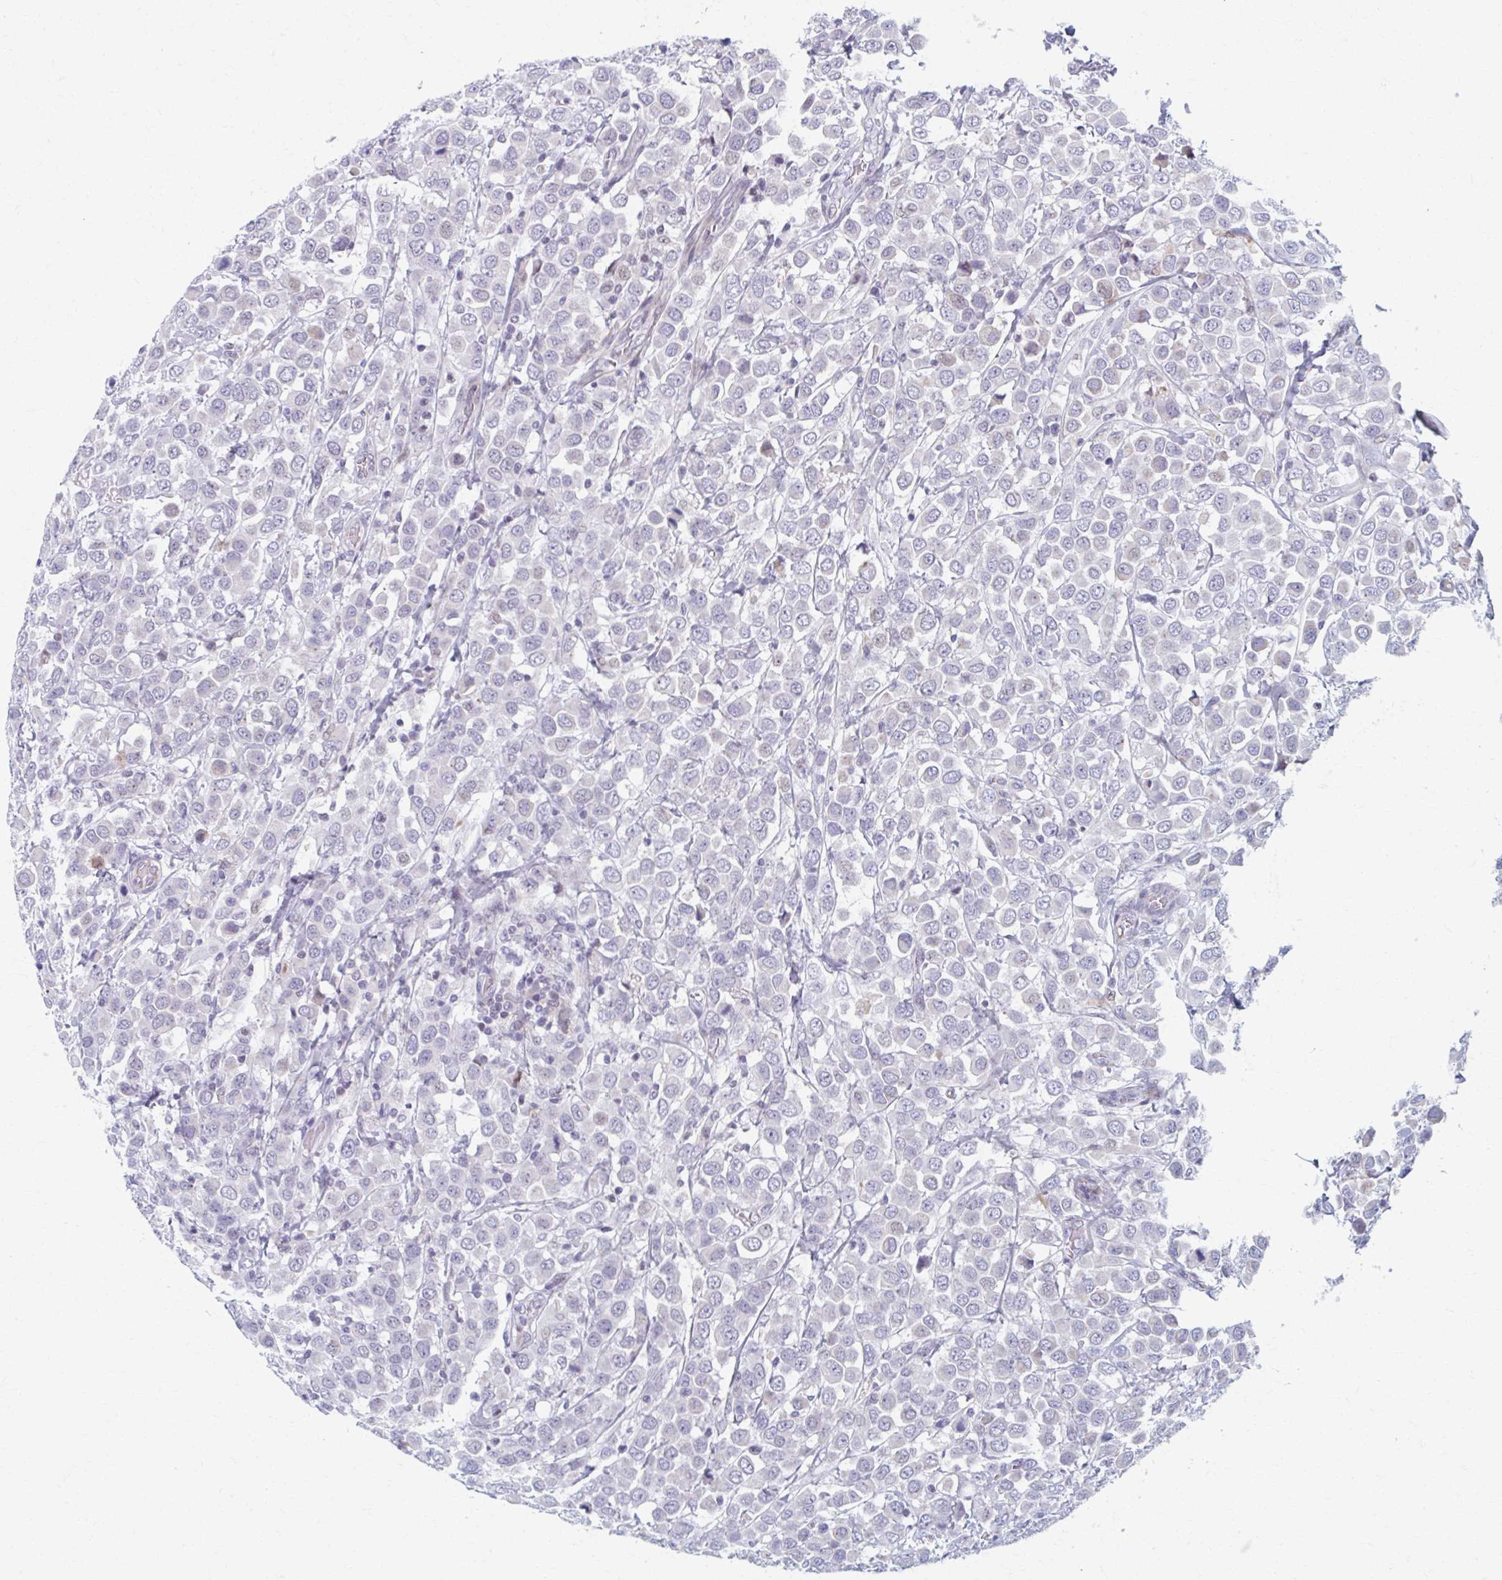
{"staining": {"intensity": "negative", "quantity": "none", "location": "none"}, "tissue": "breast cancer", "cell_type": "Tumor cells", "image_type": "cancer", "snomed": [{"axis": "morphology", "description": "Duct carcinoma"}, {"axis": "topography", "description": "Breast"}], "caption": "Breast cancer was stained to show a protein in brown. There is no significant expression in tumor cells.", "gene": "ABHD16B", "patient": {"sex": "female", "age": 61}}